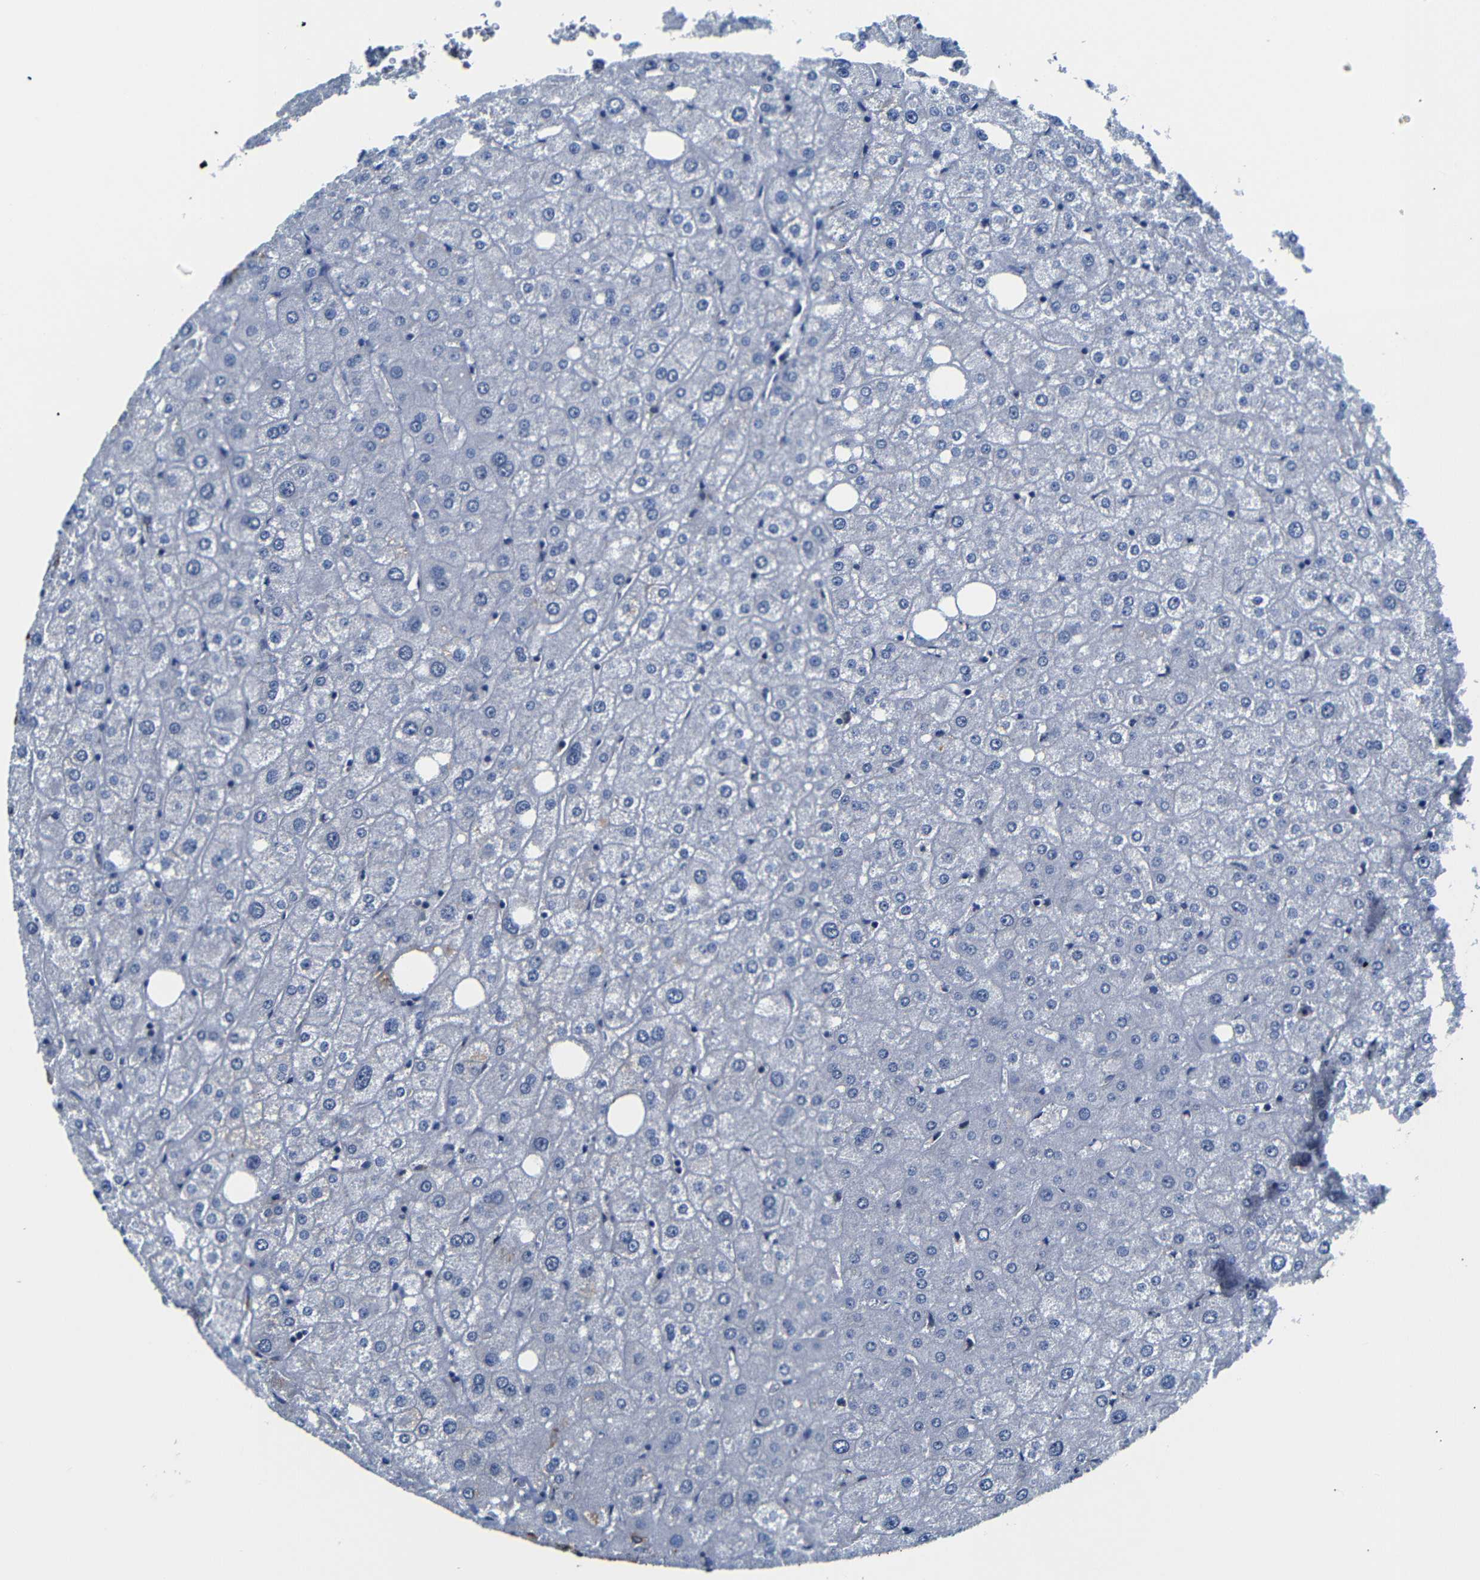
{"staining": {"intensity": "moderate", "quantity": ">75%", "location": "cytoplasmic/membranous"}, "tissue": "liver", "cell_type": "Cholangiocytes", "image_type": "normal", "snomed": [{"axis": "morphology", "description": "Normal tissue, NOS"}, {"axis": "topography", "description": "Liver"}], "caption": "An immunohistochemistry (IHC) photomicrograph of benign tissue is shown. Protein staining in brown labels moderate cytoplasmic/membranous positivity in liver within cholangiocytes. The staining is performed using DAB (3,3'-diaminobenzidine) brown chromogen to label protein expression. The nuclei are counter-stained blue using hematoxylin.", "gene": "AFDN", "patient": {"sex": "male", "age": 73}}